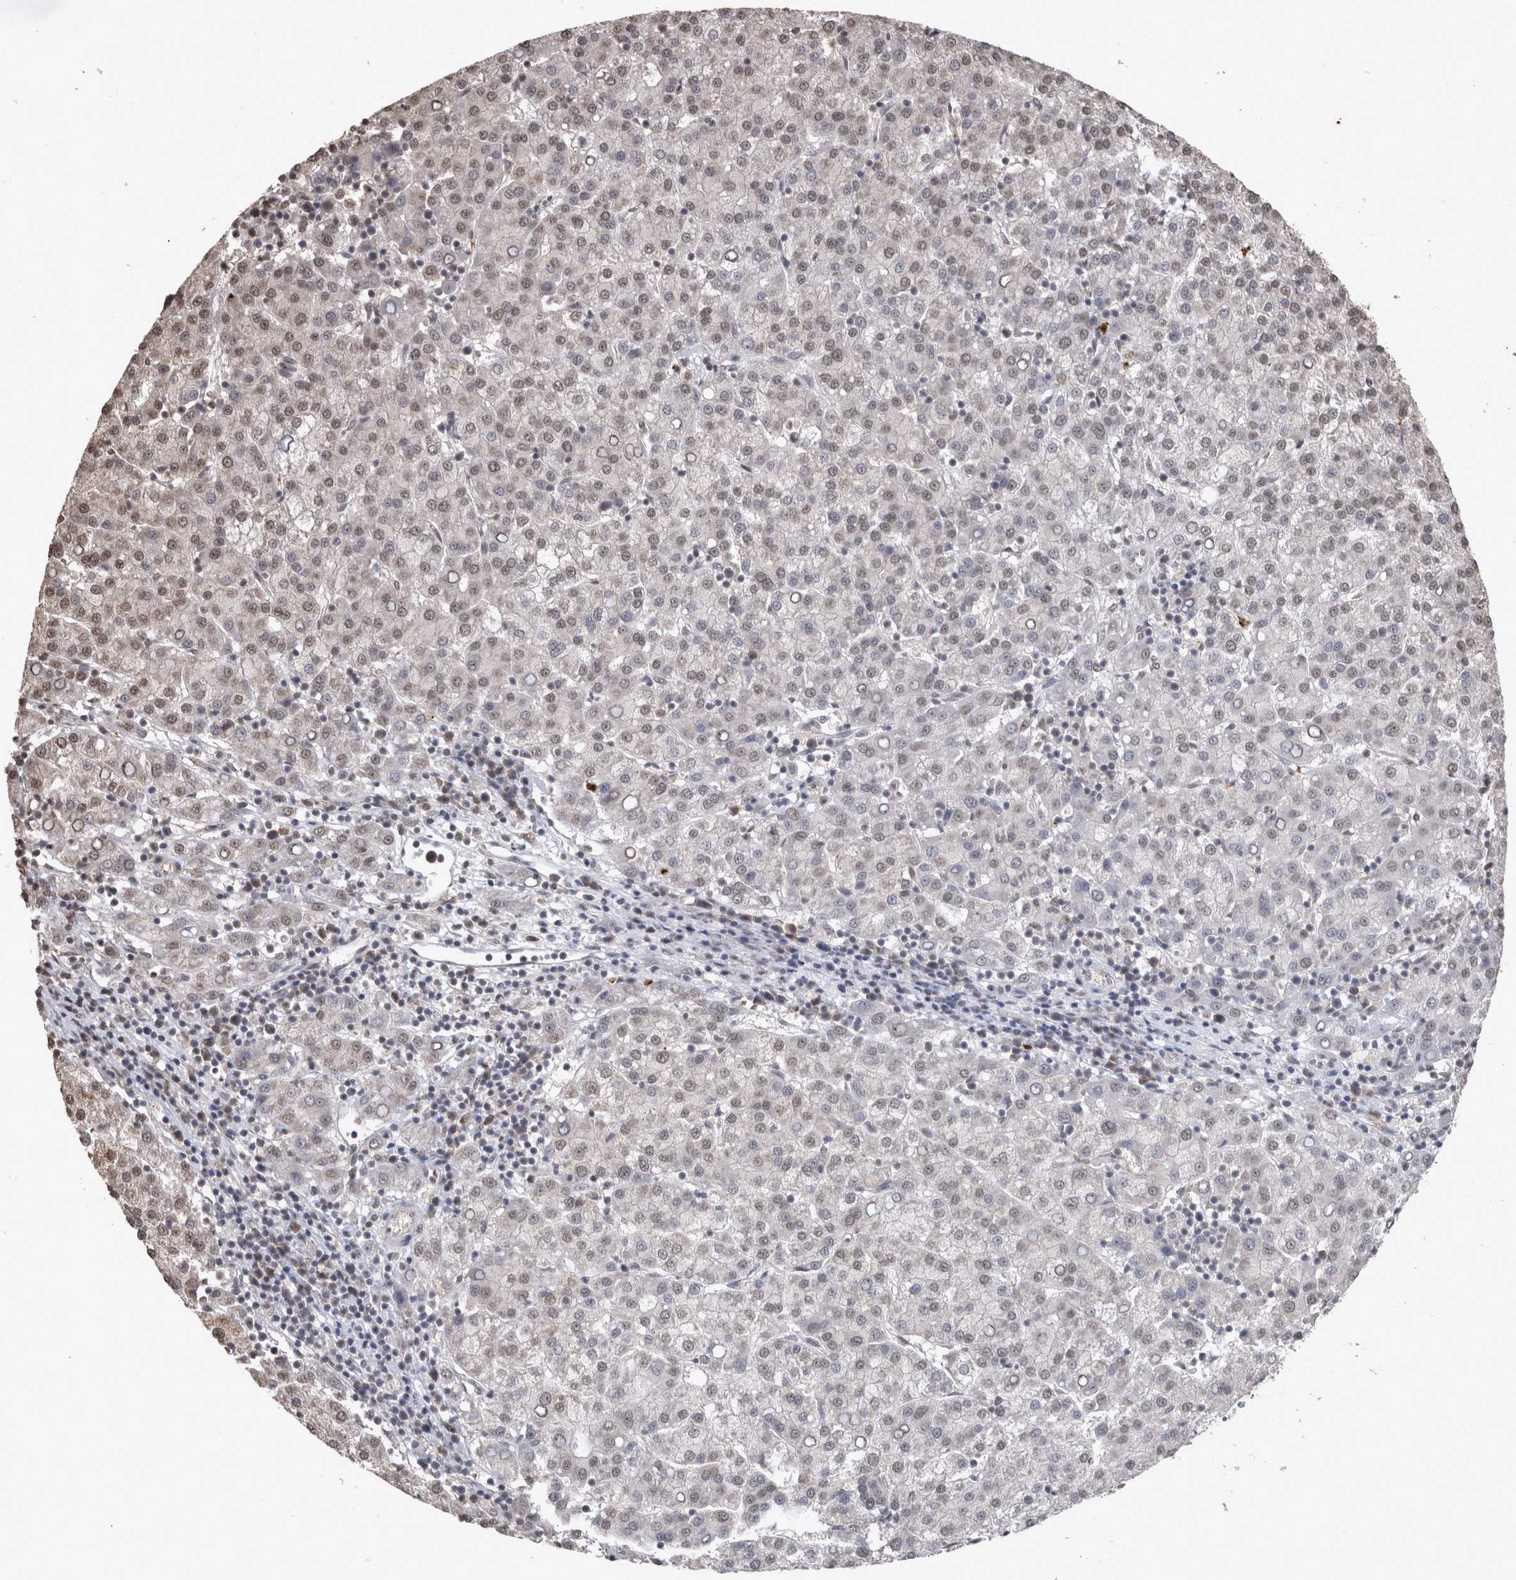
{"staining": {"intensity": "weak", "quantity": "25%-75%", "location": "nuclear"}, "tissue": "liver cancer", "cell_type": "Tumor cells", "image_type": "cancer", "snomed": [{"axis": "morphology", "description": "Carcinoma, Hepatocellular, NOS"}, {"axis": "topography", "description": "Liver"}], "caption": "Immunohistochemistry histopathology image of liver cancer (hepatocellular carcinoma) stained for a protein (brown), which displays low levels of weak nuclear expression in about 25%-75% of tumor cells.", "gene": "PAK4", "patient": {"sex": "female", "age": 58}}